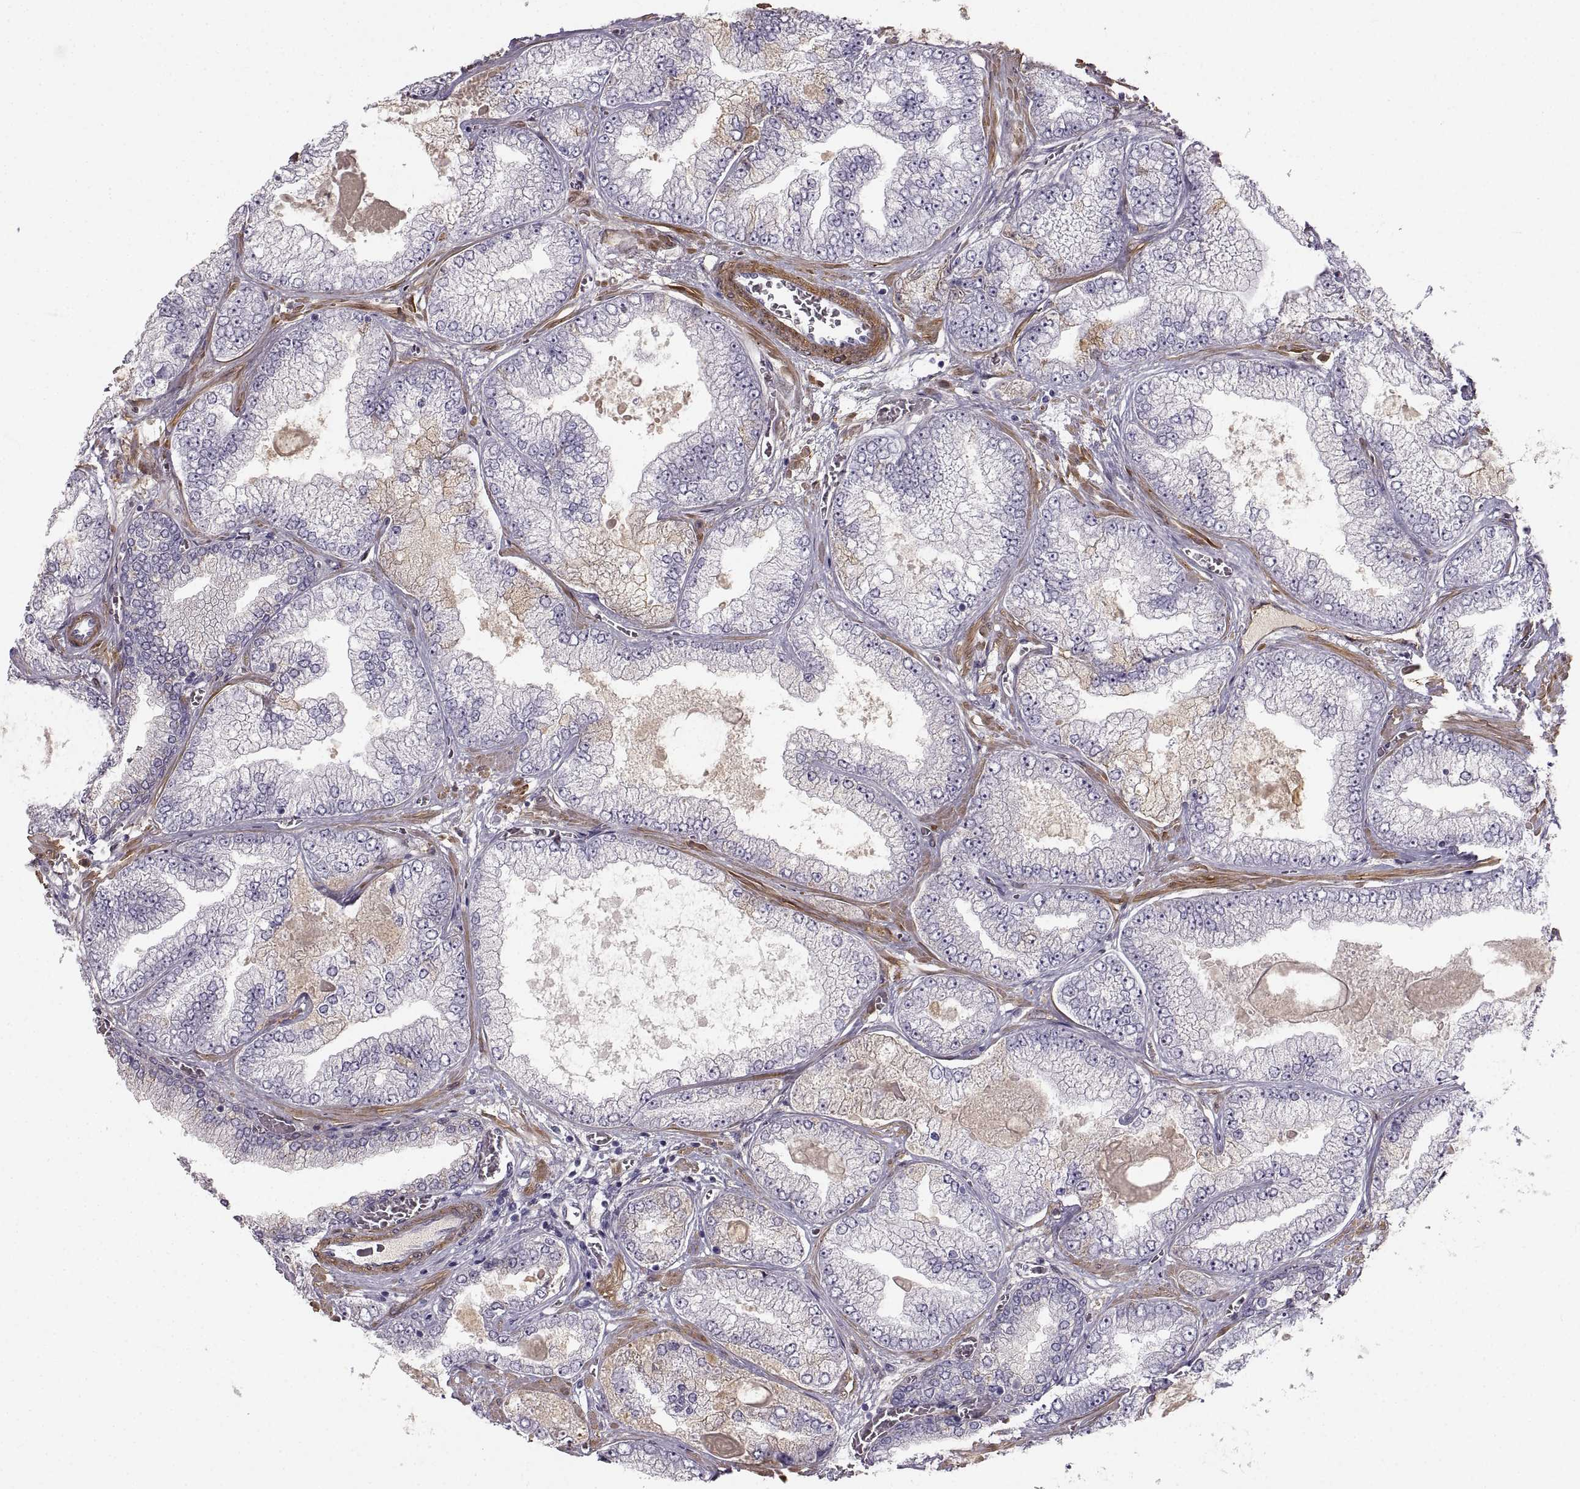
{"staining": {"intensity": "negative", "quantity": "none", "location": "none"}, "tissue": "prostate cancer", "cell_type": "Tumor cells", "image_type": "cancer", "snomed": [{"axis": "morphology", "description": "Adenocarcinoma, Low grade"}, {"axis": "topography", "description": "Prostate"}], "caption": "Immunohistochemistry of prostate low-grade adenocarcinoma exhibits no positivity in tumor cells. (DAB (3,3'-diaminobenzidine) immunohistochemistry (IHC), high magnification).", "gene": "PGM5", "patient": {"sex": "male", "age": 57}}